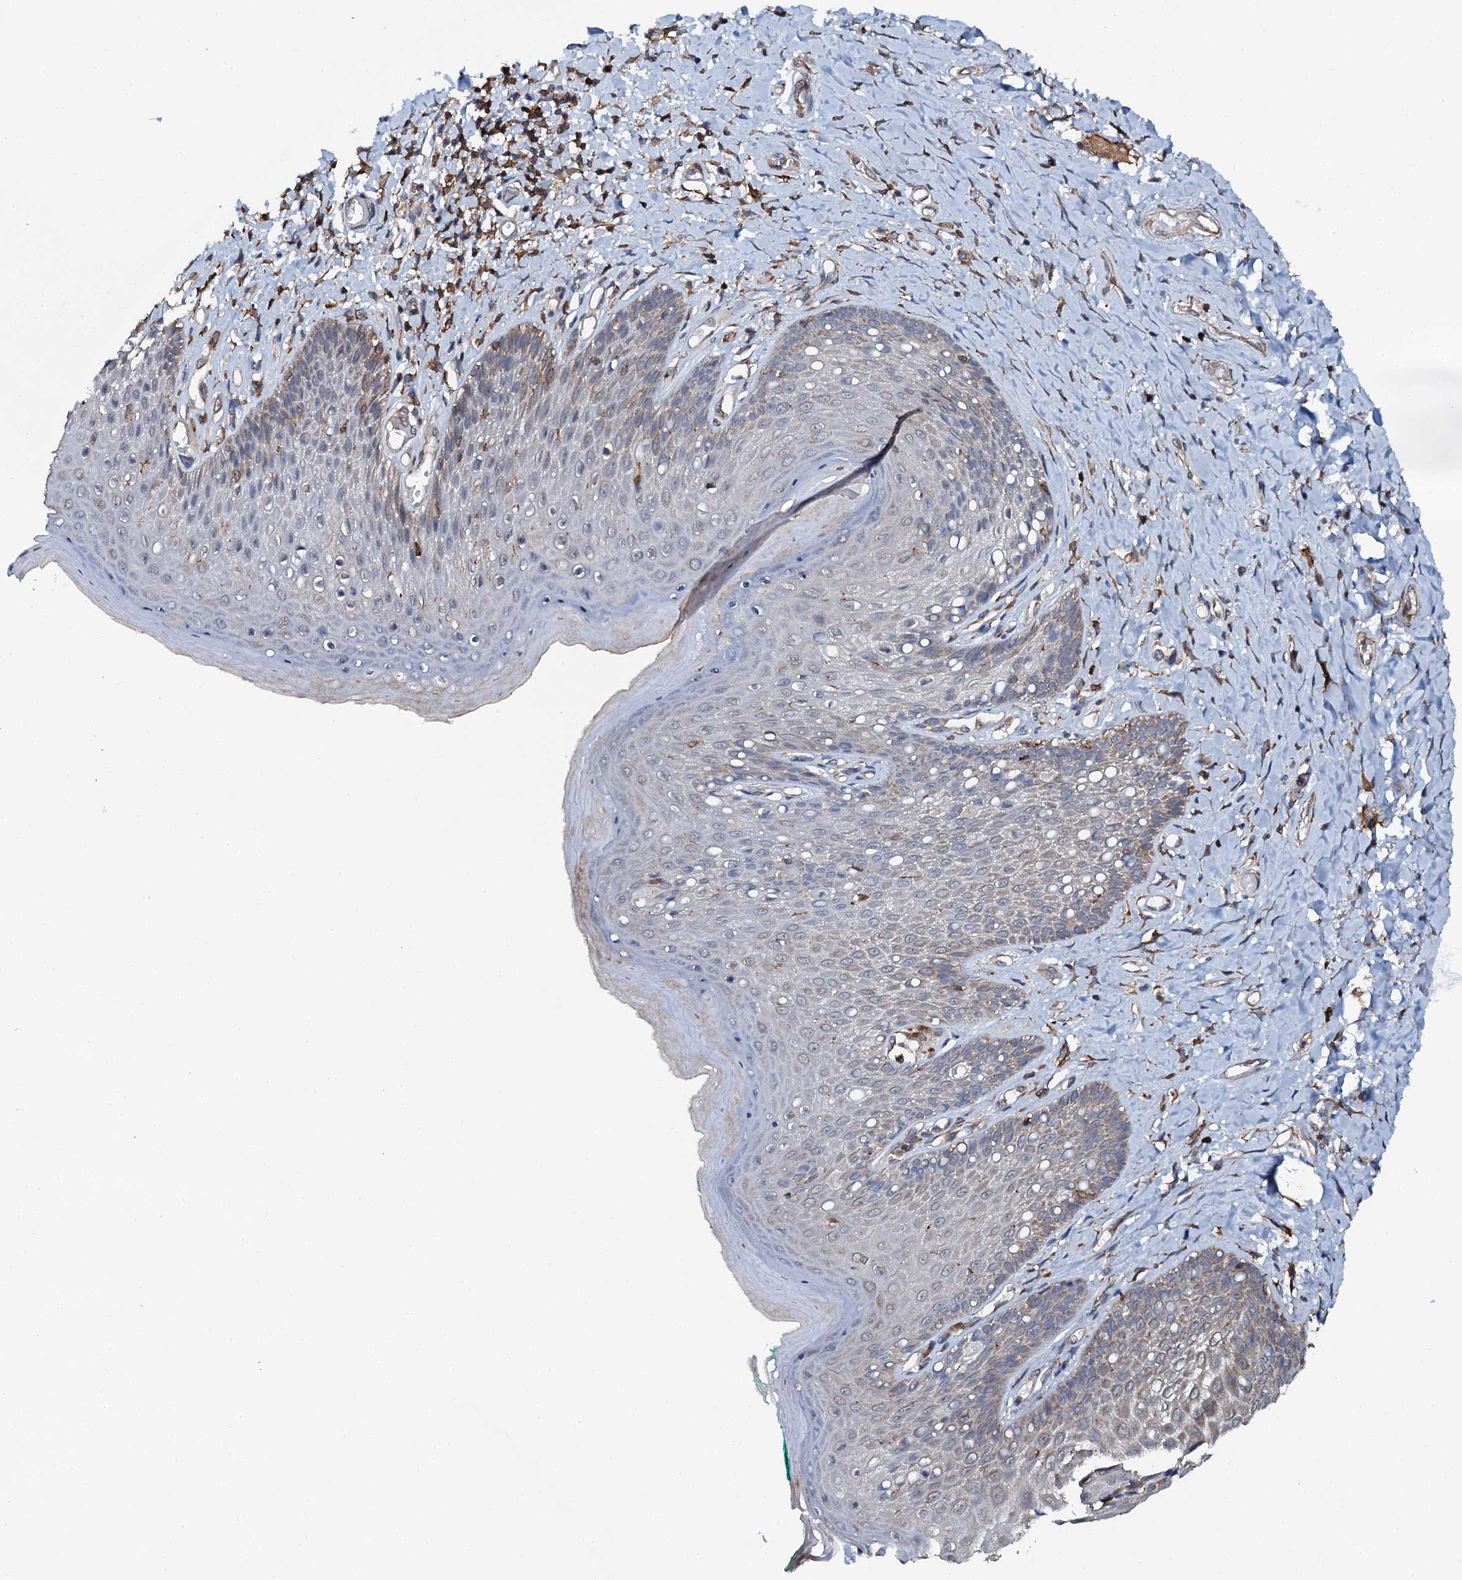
{"staining": {"intensity": "weak", "quantity": "25%-75%", "location": "cytoplasmic/membranous"}, "tissue": "skin", "cell_type": "Epidermal cells", "image_type": "normal", "snomed": [{"axis": "morphology", "description": "Normal tissue, NOS"}, {"axis": "topography", "description": "Anal"}], "caption": "Human skin stained with a brown dye exhibits weak cytoplasmic/membranous positive positivity in about 25%-75% of epidermal cells.", "gene": "EDC4", "patient": {"sex": "male", "age": 78}}